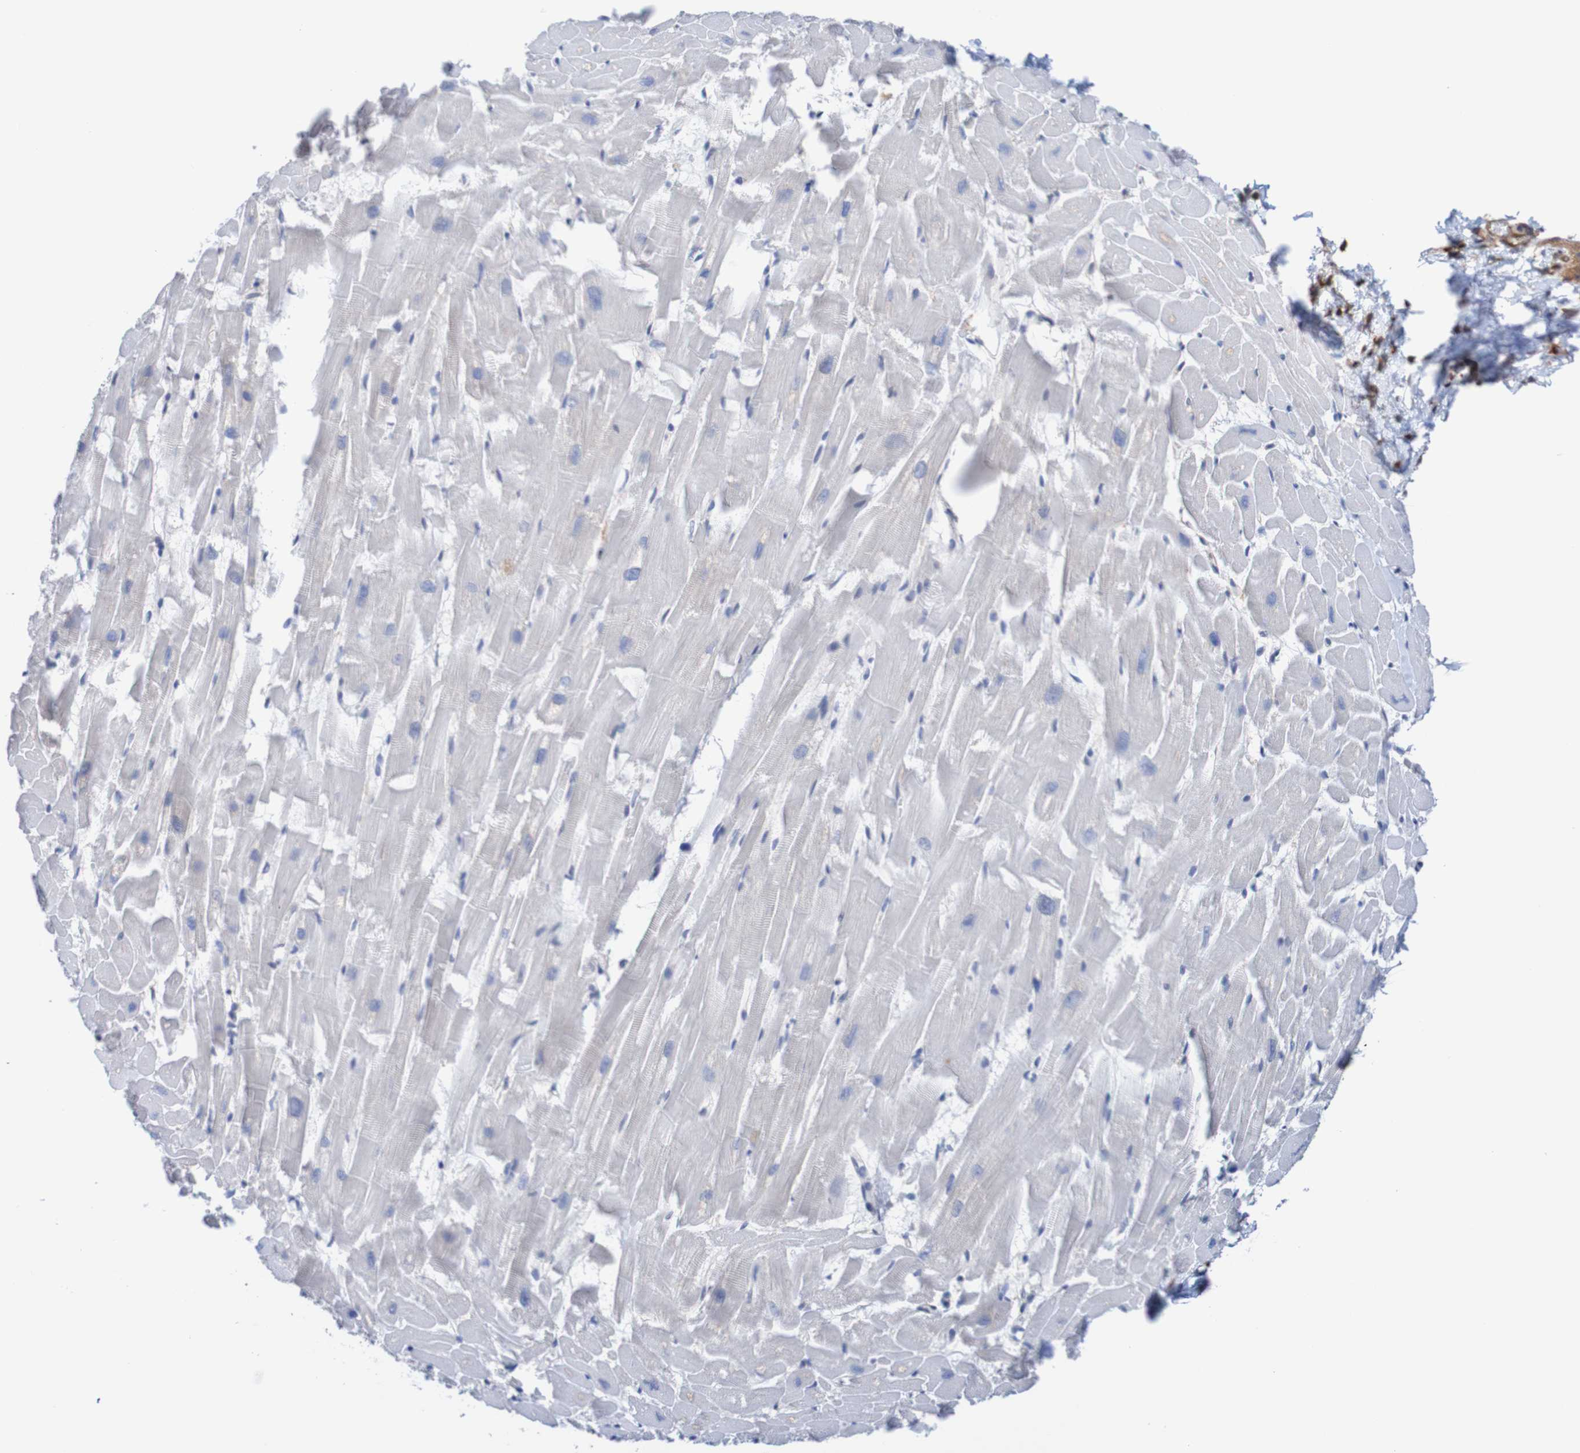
{"staining": {"intensity": "negative", "quantity": "none", "location": "none"}, "tissue": "heart muscle", "cell_type": "Cardiomyocytes", "image_type": "normal", "snomed": [{"axis": "morphology", "description": "Normal tissue, NOS"}, {"axis": "topography", "description": "Heart"}], "caption": "DAB immunohistochemical staining of unremarkable human heart muscle reveals no significant staining in cardiomyocytes. (DAB (3,3'-diaminobenzidine) IHC visualized using brightfield microscopy, high magnification).", "gene": "RIGI", "patient": {"sex": "female", "age": 19}}